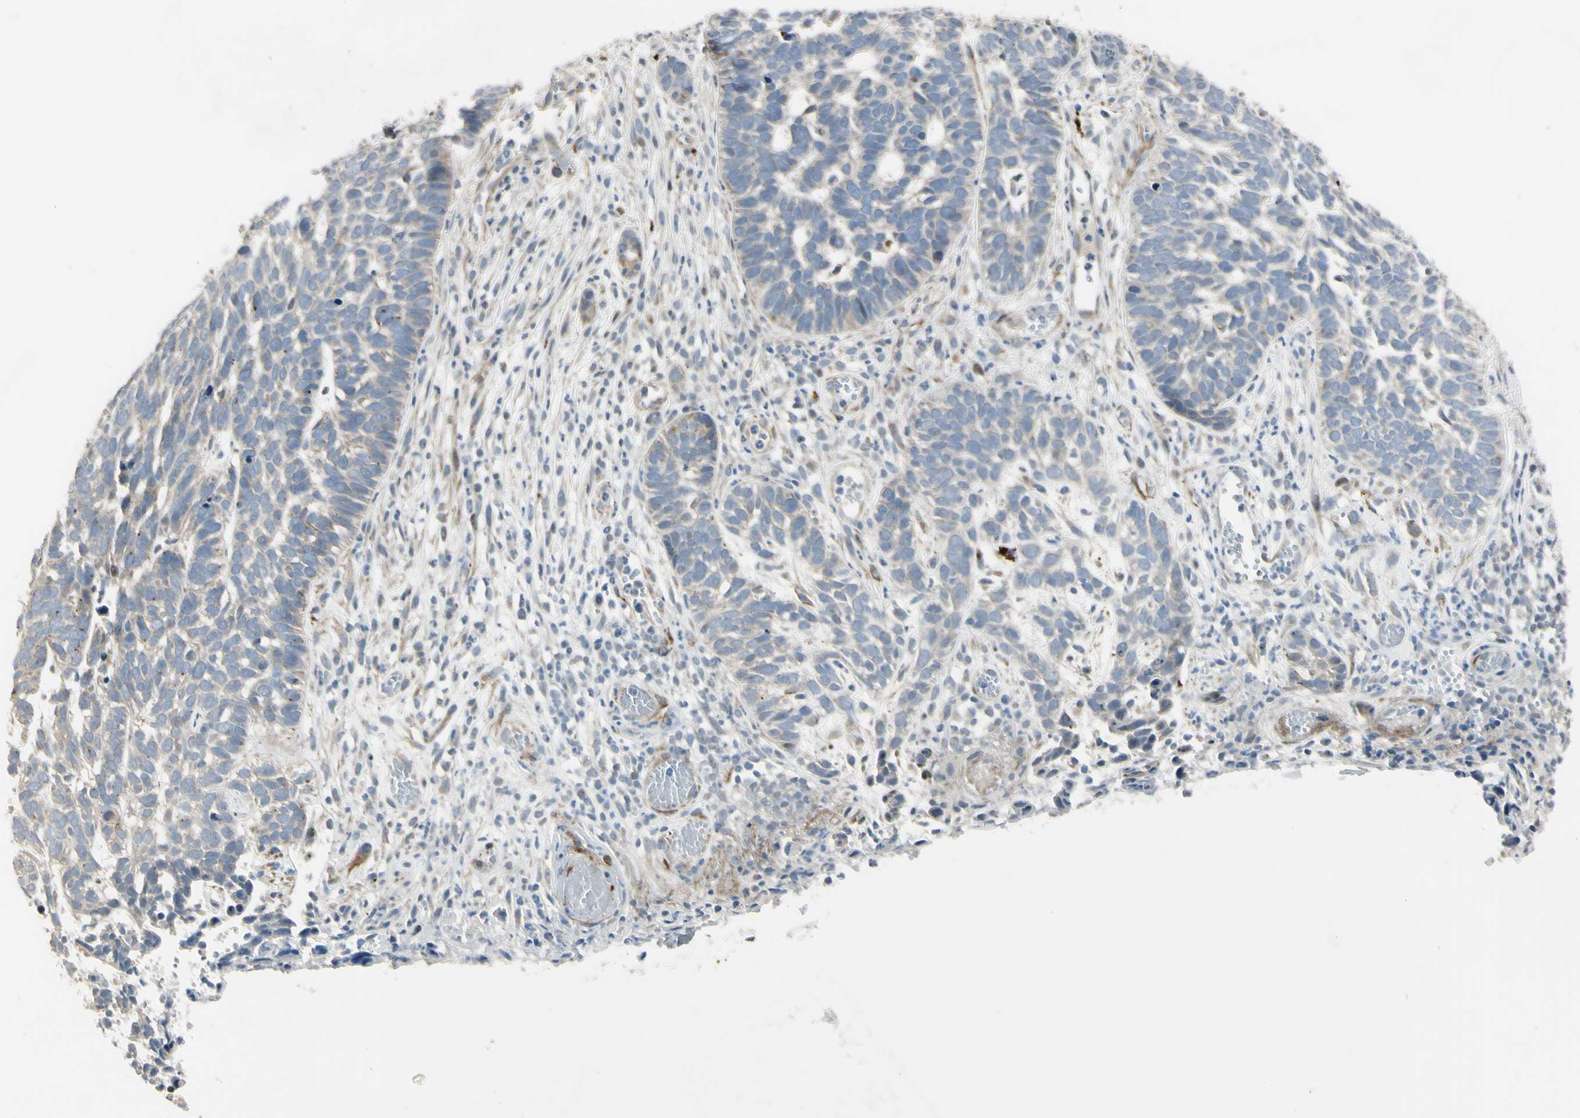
{"staining": {"intensity": "weak", "quantity": "<25%", "location": "cytoplasmic/membranous"}, "tissue": "skin cancer", "cell_type": "Tumor cells", "image_type": "cancer", "snomed": [{"axis": "morphology", "description": "Basal cell carcinoma"}, {"axis": "topography", "description": "Skin"}], "caption": "Immunohistochemistry (IHC) histopathology image of human skin cancer stained for a protein (brown), which exhibits no staining in tumor cells.", "gene": "NDFIP1", "patient": {"sex": "male", "age": 87}}